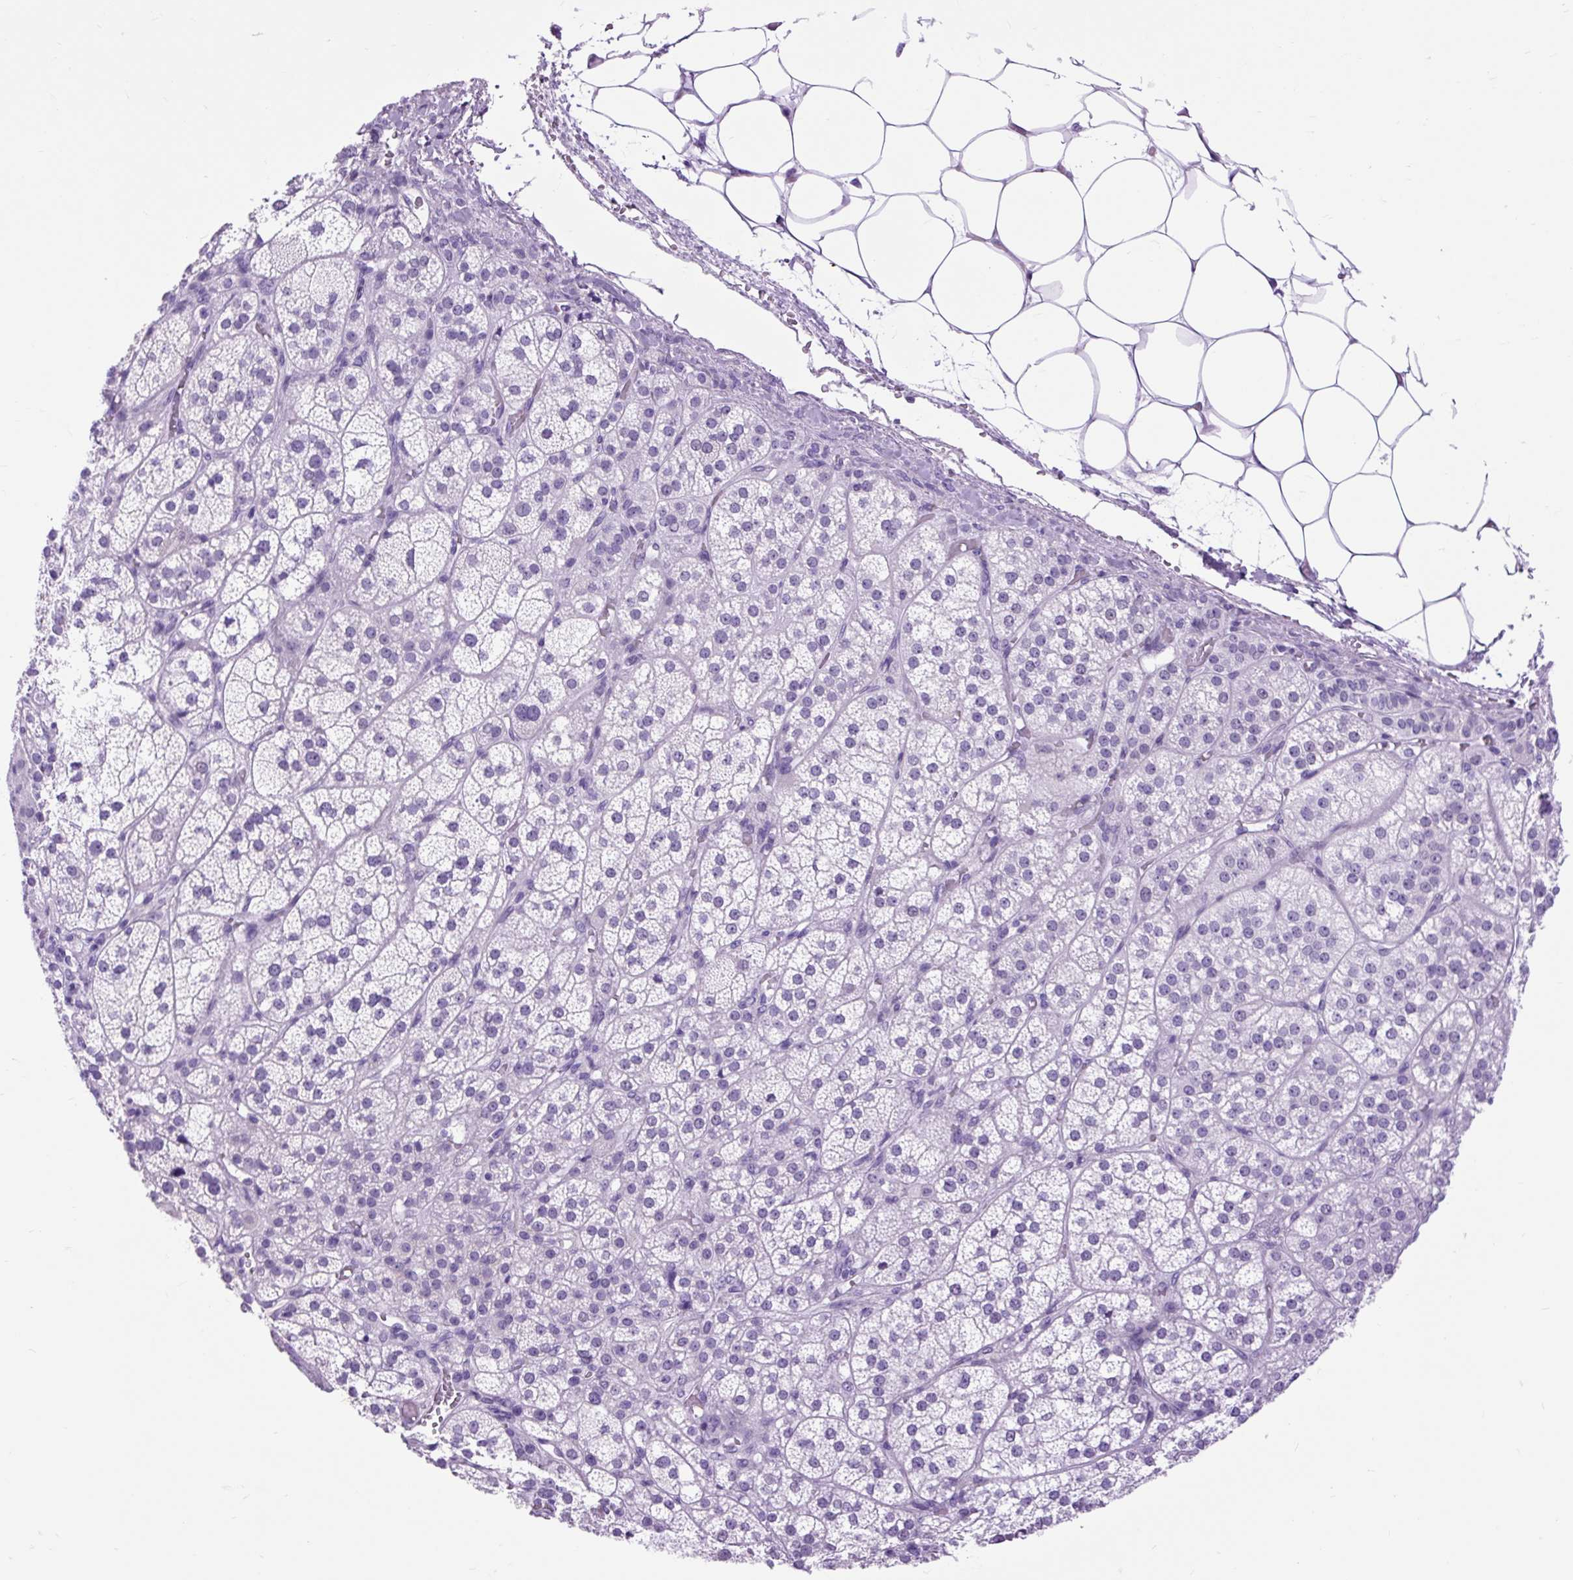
{"staining": {"intensity": "negative", "quantity": "none", "location": "none"}, "tissue": "adrenal gland", "cell_type": "Glandular cells", "image_type": "normal", "snomed": [{"axis": "morphology", "description": "Normal tissue, NOS"}, {"axis": "topography", "description": "Adrenal gland"}], "caption": "The IHC image has no significant expression in glandular cells of adrenal gland. (IHC, brightfield microscopy, high magnification).", "gene": "DPP6", "patient": {"sex": "female", "age": 60}}